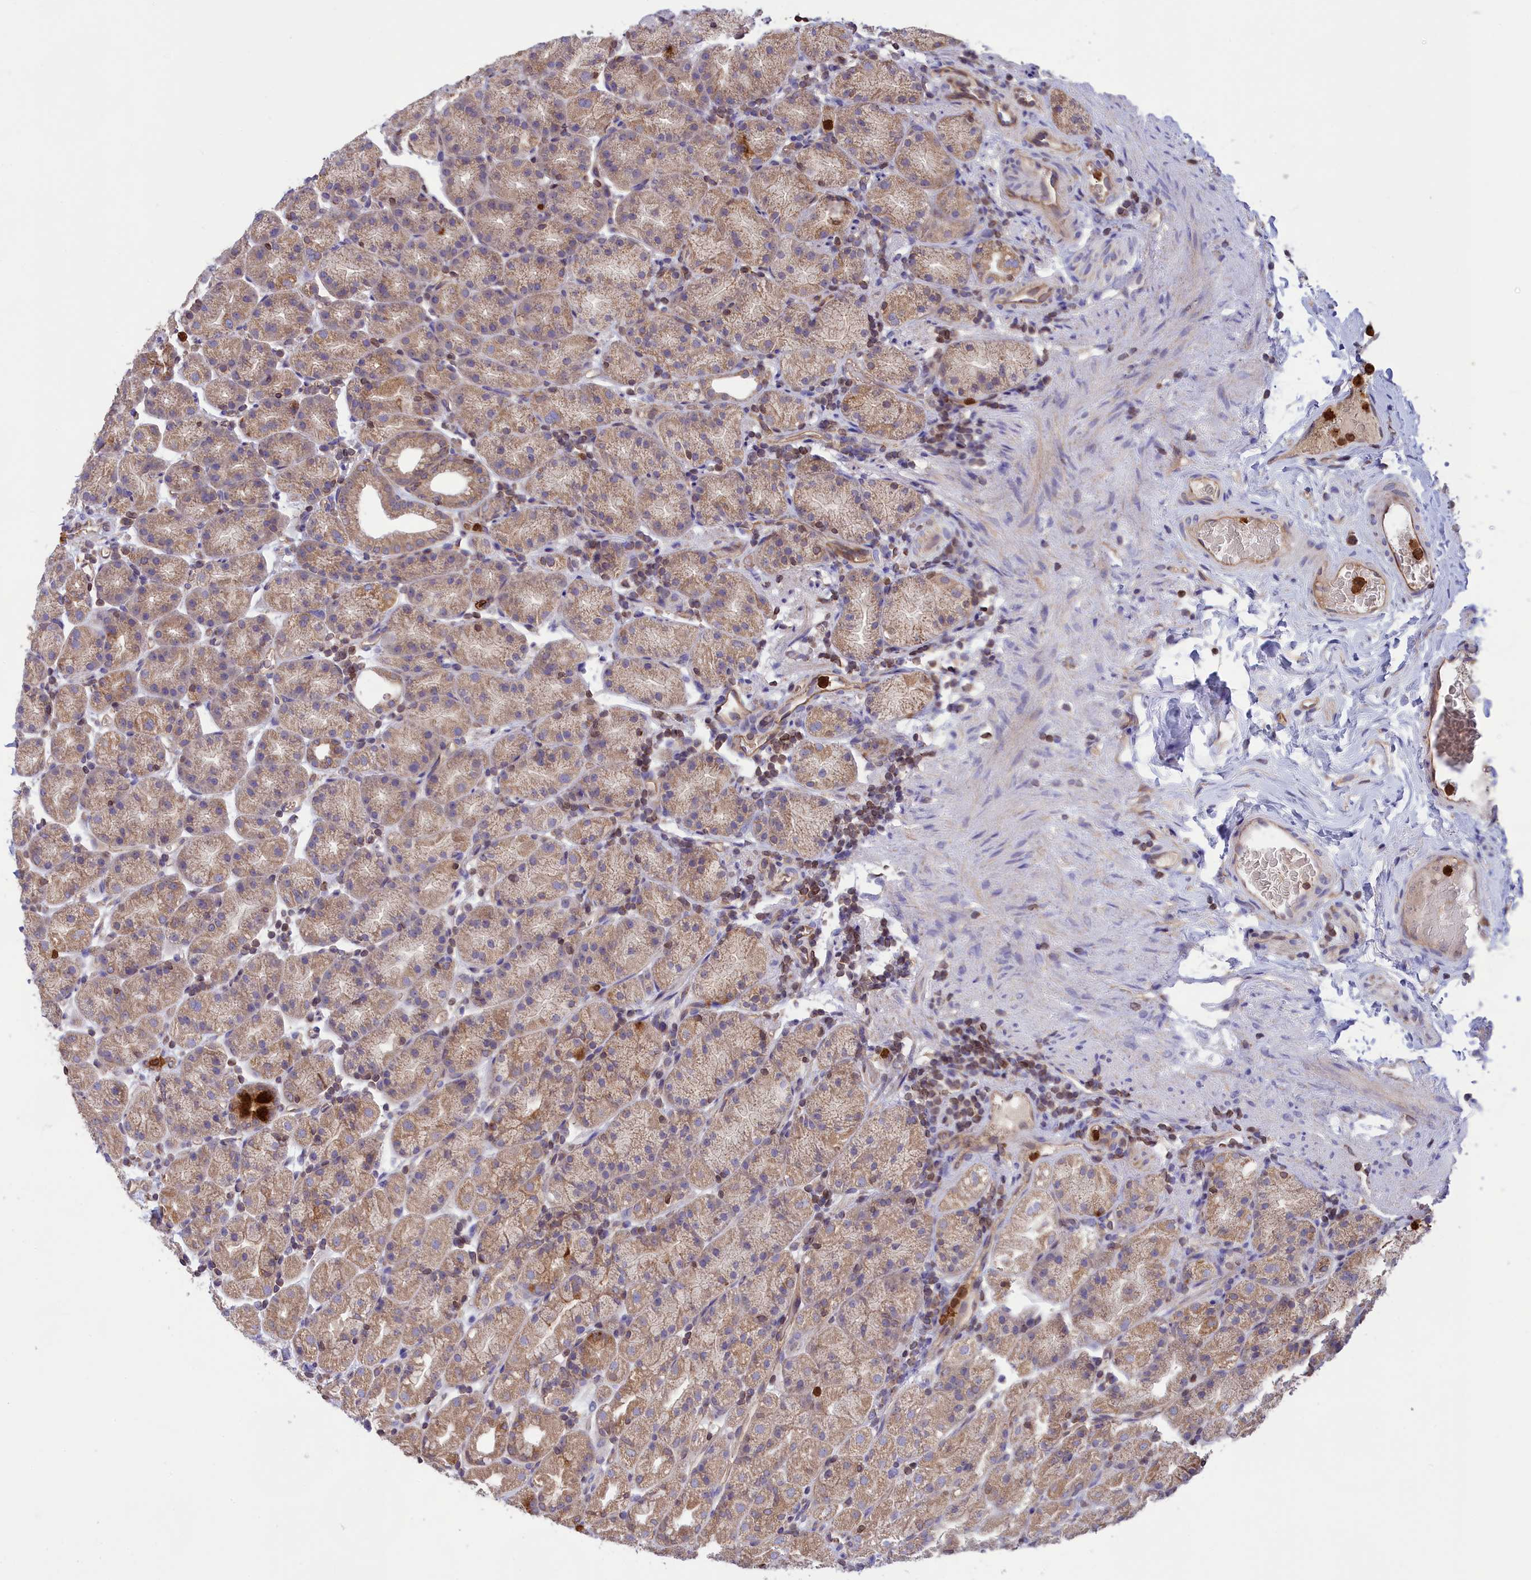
{"staining": {"intensity": "moderate", "quantity": ">75%", "location": "cytoplasmic/membranous"}, "tissue": "stomach", "cell_type": "Glandular cells", "image_type": "normal", "snomed": [{"axis": "morphology", "description": "Normal tissue, NOS"}, {"axis": "topography", "description": "Stomach, upper"}], "caption": "Brown immunohistochemical staining in benign human stomach shows moderate cytoplasmic/membranous positivity in about >75% of glandular cells. (Stains: DAB (3,3'-diaminobenzidine) in brown, nuclei in blue, Microscopy: brightfield microscopy at high magnification).", "gene": "PKHD1L1", "patient": {"sex": "male", "age": 68}}